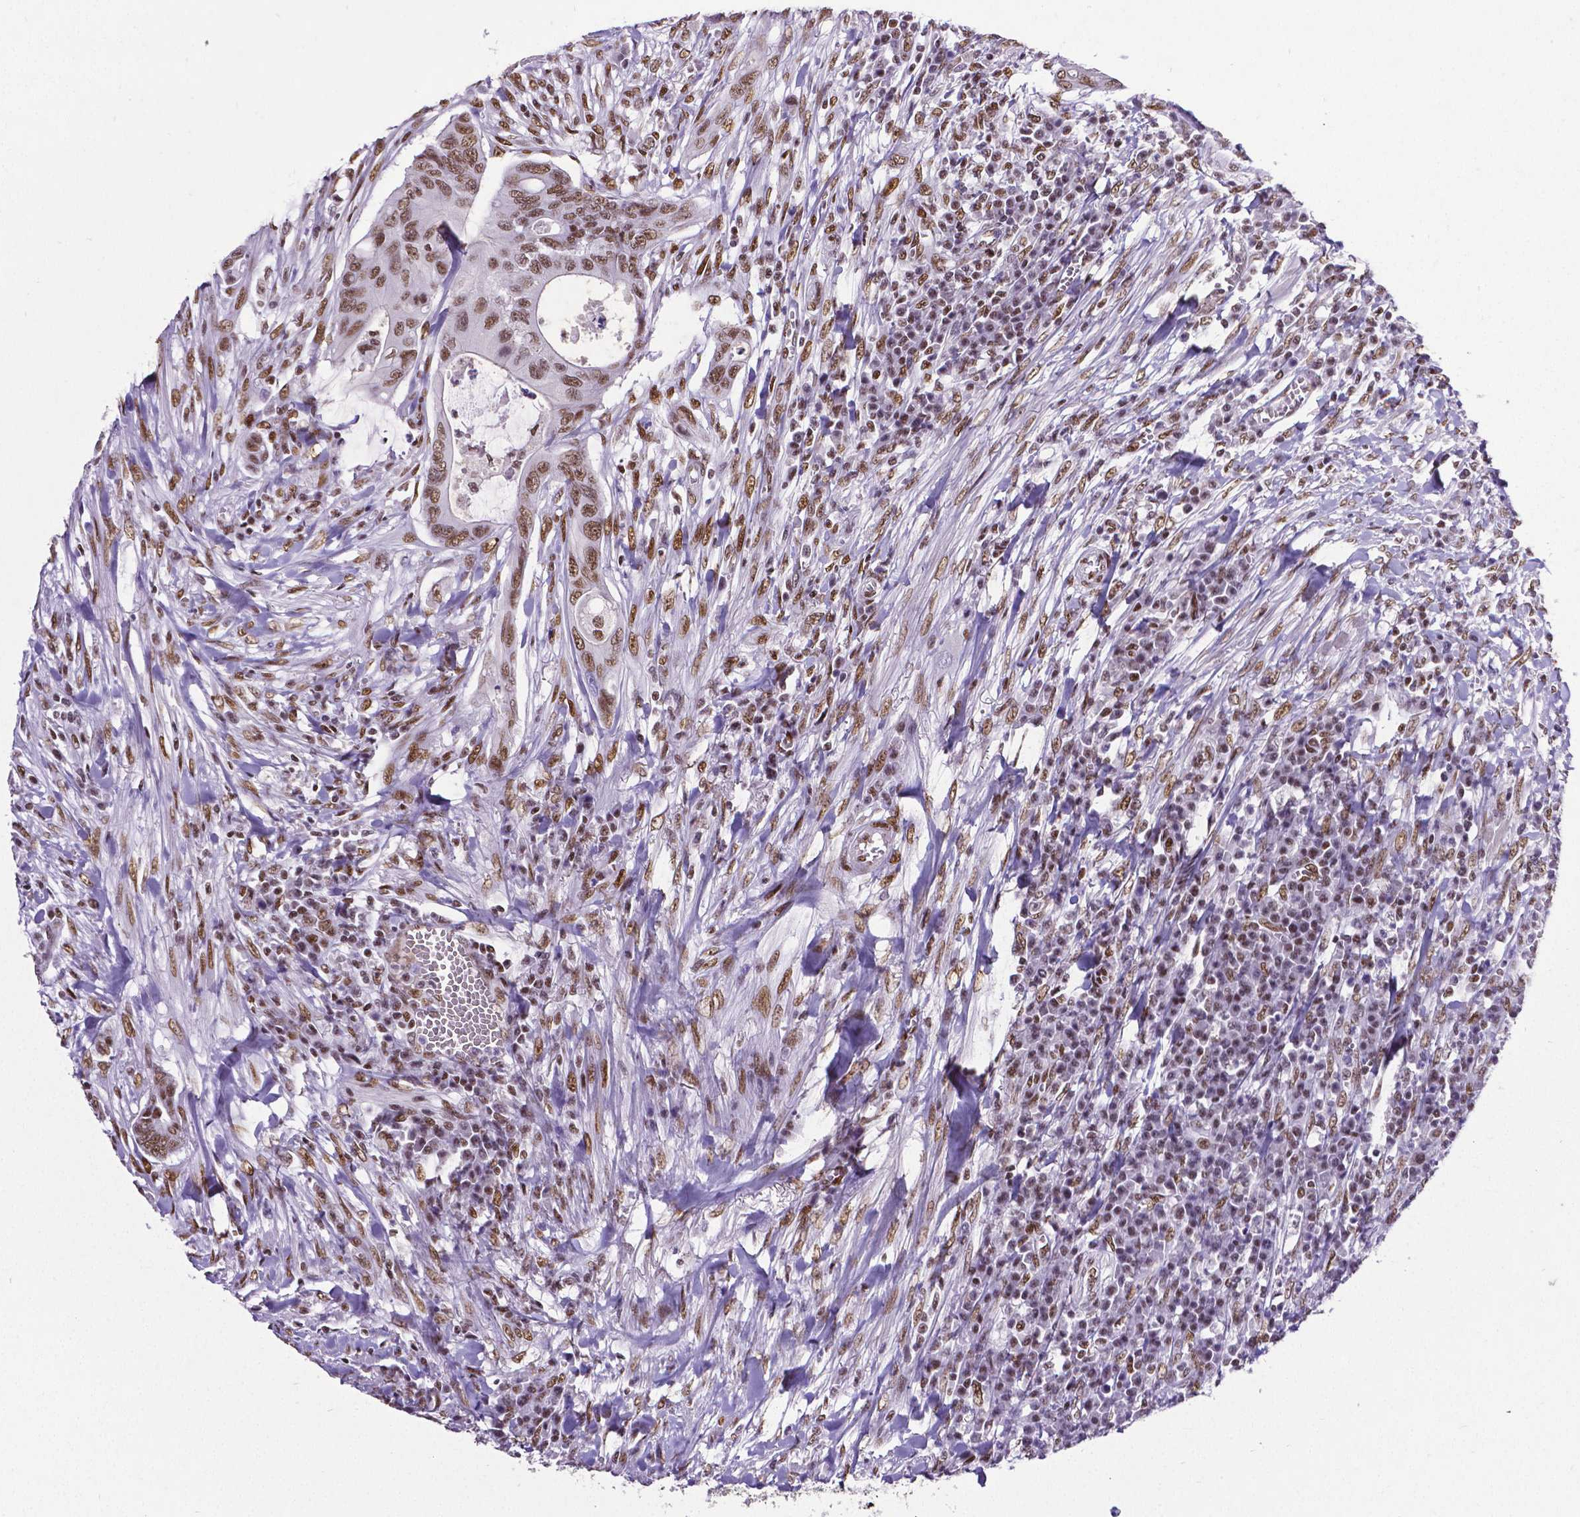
{"staining": {"intensity": "moderate", "quantity": ">75%", "location": "nuclear"}, "tissue": "colorectal cancer", "cell_type": "Tumor cells", "image_type": "cancer", "snomed": [{"axis": "morphology", "description": "Adenocarcinoma, NOS"}, {"axis": "topography", "description": "Colon"}], "caption": "An immunohistochemistry photomicrograph of neoplastic tissue is shown. Protein staining in brown shows moderate nuclear positivity in colorectal cancer within tumor cells.", "gene": "REST", "patient": {"sex": "male", "age": 65}}